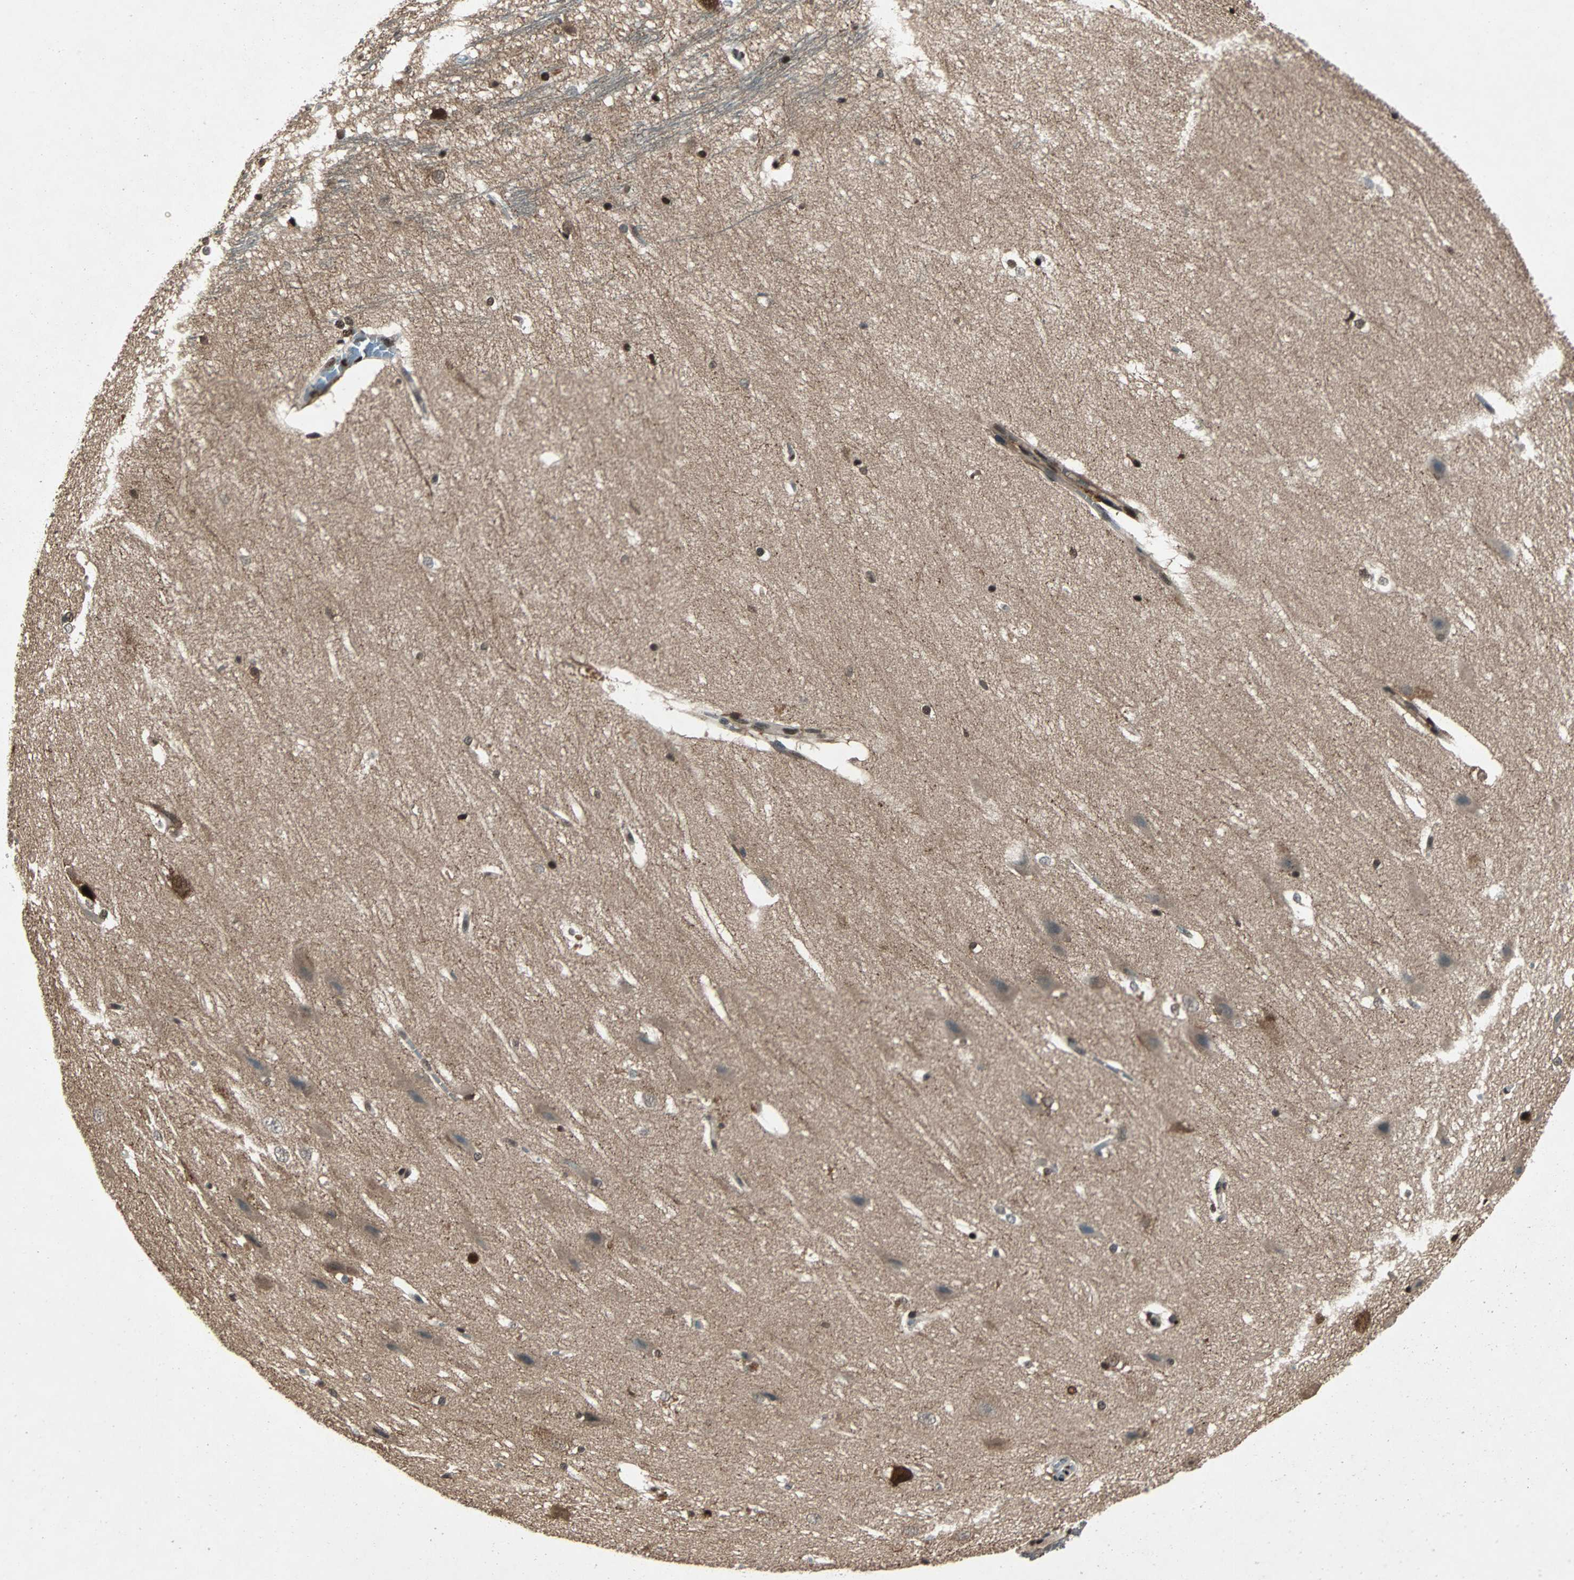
{"staining": {"intensity": "strong", "quantity": ">75%", "location": "nuclear"}, "tissue": "hippocampus", "cell_type": "Glial cells", "image_type": "normal", "snomed": [{"axis": "morphology", "description": "Normal tissue, NOS"}, {"axis": "topography", "description": "Hippocampus"}], "caption": "A high-resolution image shows immunohistochemistry (IHC) staining of unremarkable hippocampus, which reveals strong nuclear expression in about >75% of glial cells.", "gene": "ACLY", "patient": {"sex": "female", "age": 19}}